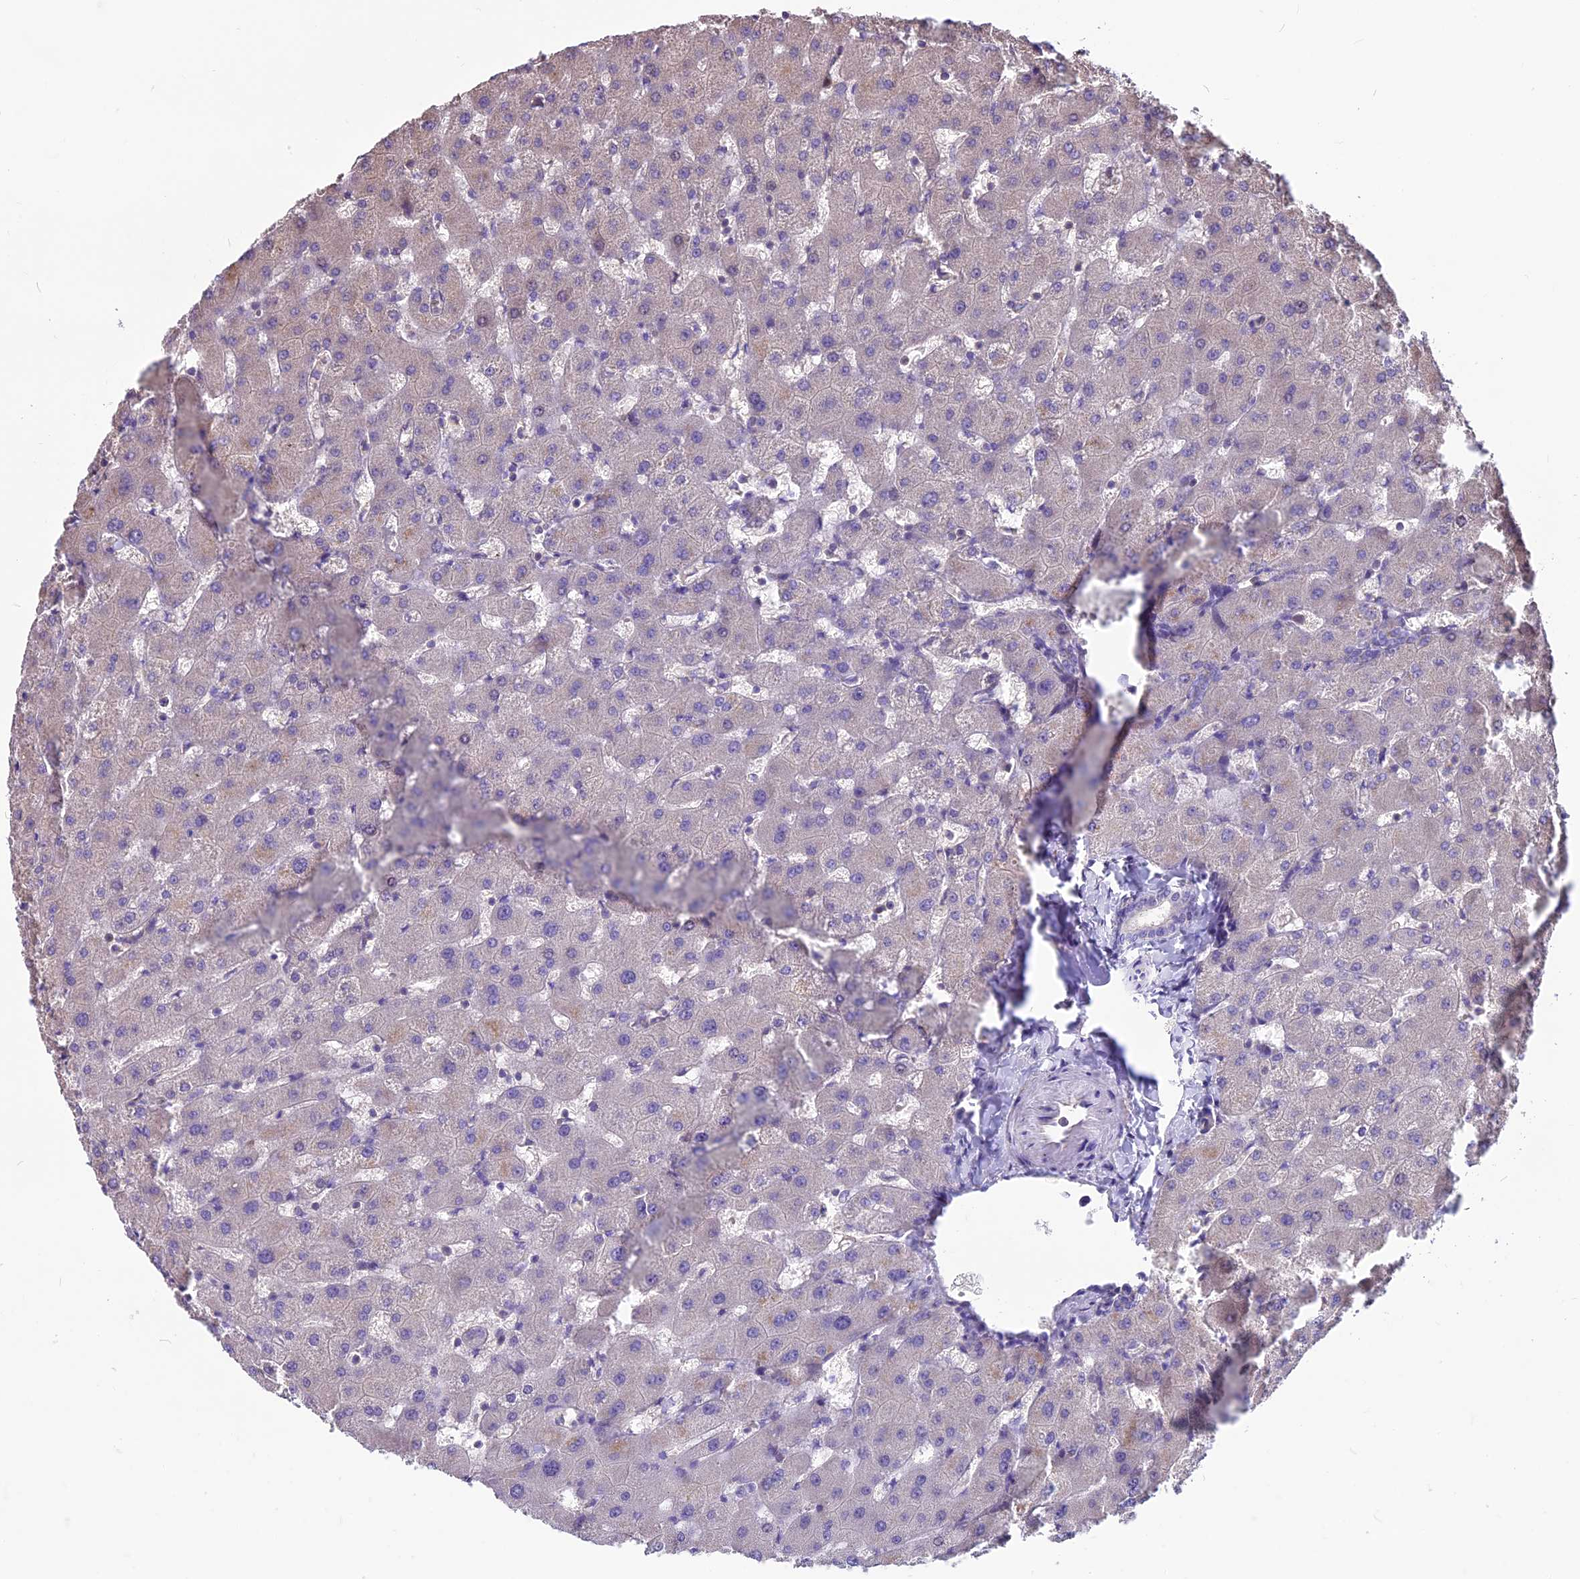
{"staining": {"intensity": "negative", "quantity": "none", "location": "none"}, "tissue": "liver", "cell_type": "Cholangiocytes", "image_type": "normal", "snomed": [{"axis": "morphology", "description": "Normal tissue, NOS"}, {"axis": "topography", "description": "Liver"}], "caption": "Cholangiocytes show no significant staining in normal liver. (DAB (3,3'-diaminobenzidine) IHC with hematoxylin counter stain).", "gene": "ANO3", "patient": {"sex": "female", "age": 63}}